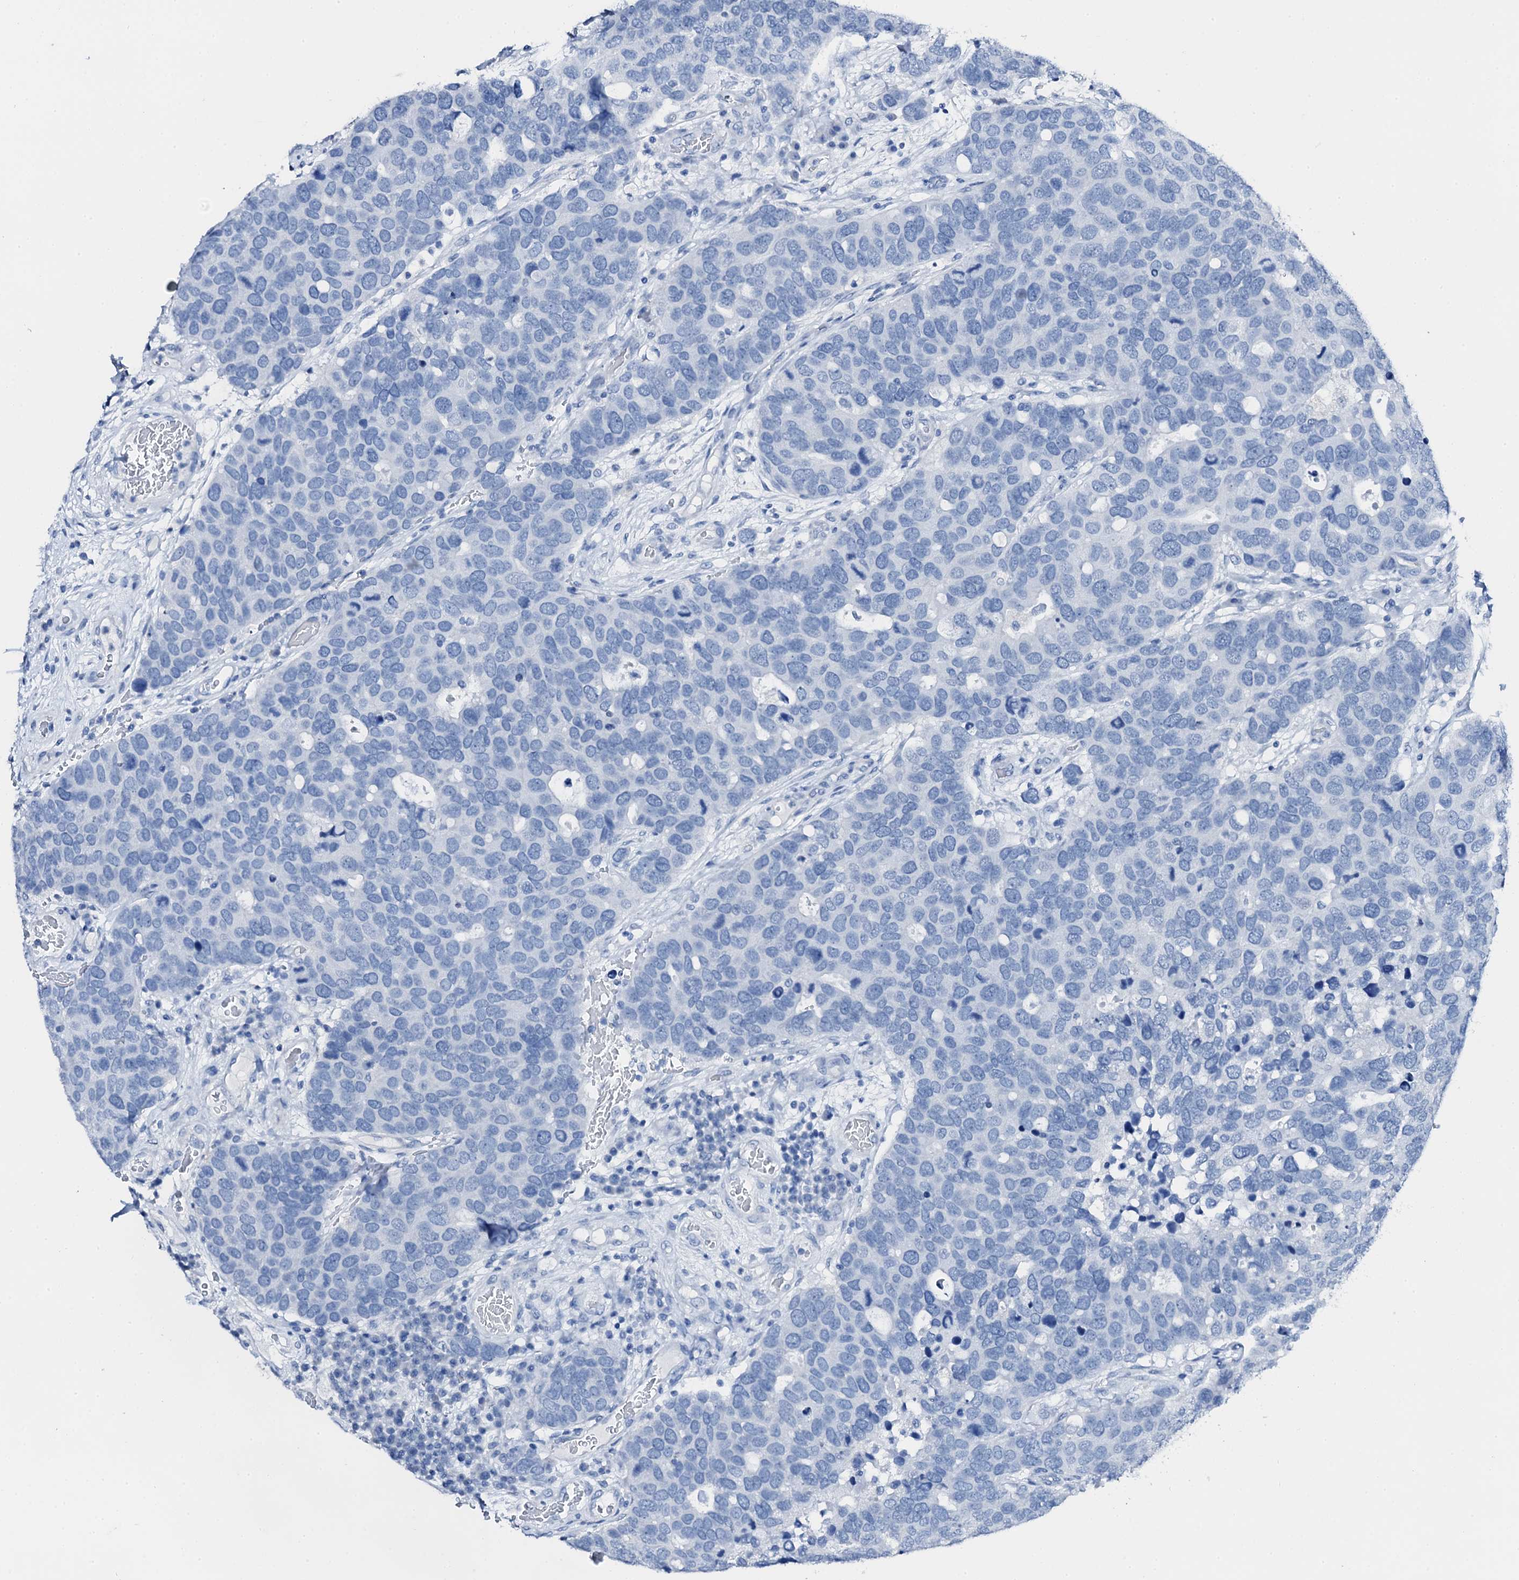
{"staining": {"intensity": "negative", "quantity": "none", "location": "none"}, "tissue": "breast cancer", "cell_type": "Tumor cells", "image_type": "cancer", "snomed": [{"axis": "morphology", "description": "Duct carcinoma"}, {"axis": "topography", "description": "Breast"}], "caption": "A photomicrograph of intraductal carcinoma (breast) stained for a protein shows no brown staining in tumor cells.", "gene": "PTH", "patient": {"sex": "female", "age": 83}}